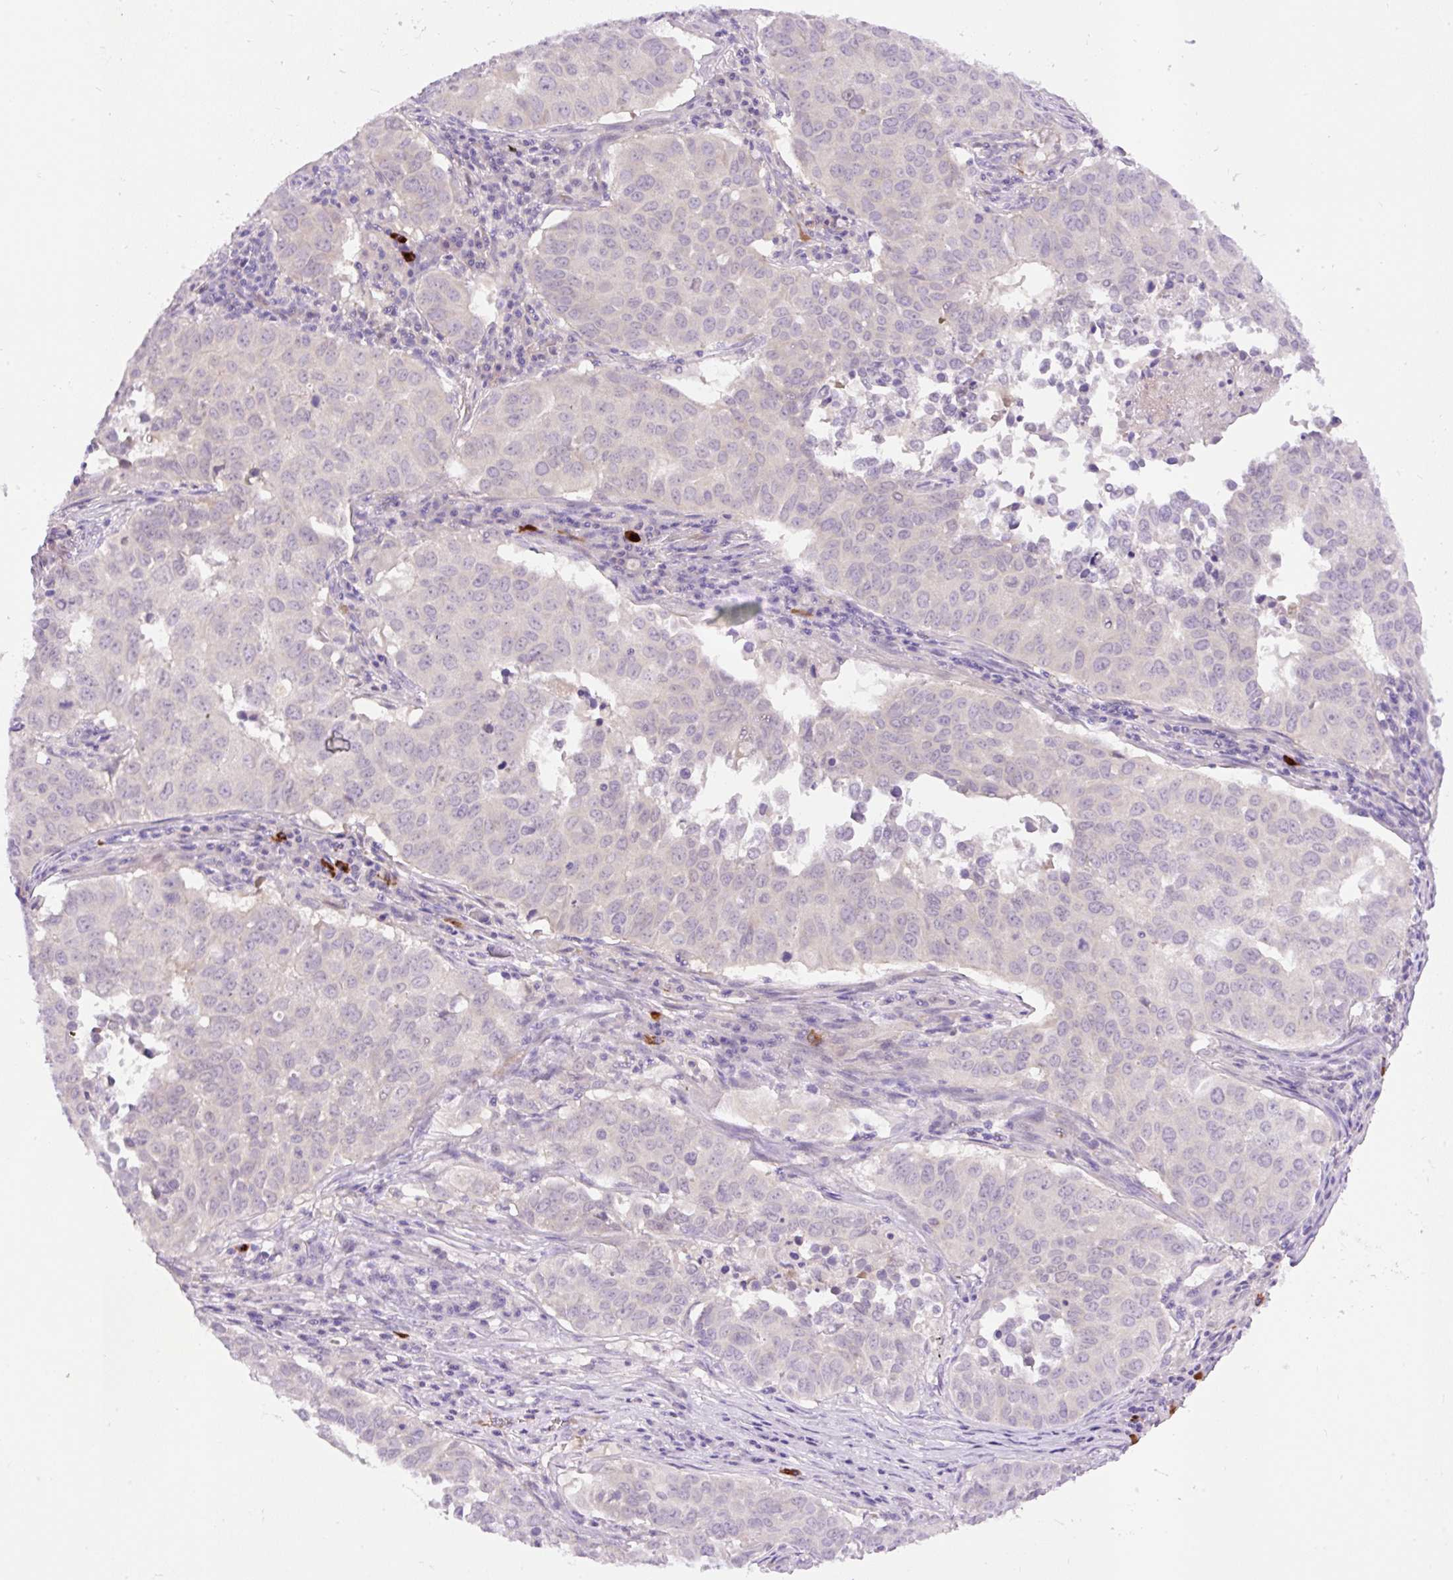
{"staining": {"intensity": "negative", "quantity": "none", "location": "none"}, "tissue": "lung cancer", "cell_type": "Tumor cells", "image_type": "cancer", "snomed": [{"axis": "morphology", "description": "Adenocarcinoma, NOS"}, {"axis": "topography", "description": "Lung"}], "caption": "Histopathology image shows no protein expression in tumor cells of lung cancer tissue.", "gene": "LHFPL5", "patient": {"sex": "female", "age": 50}}